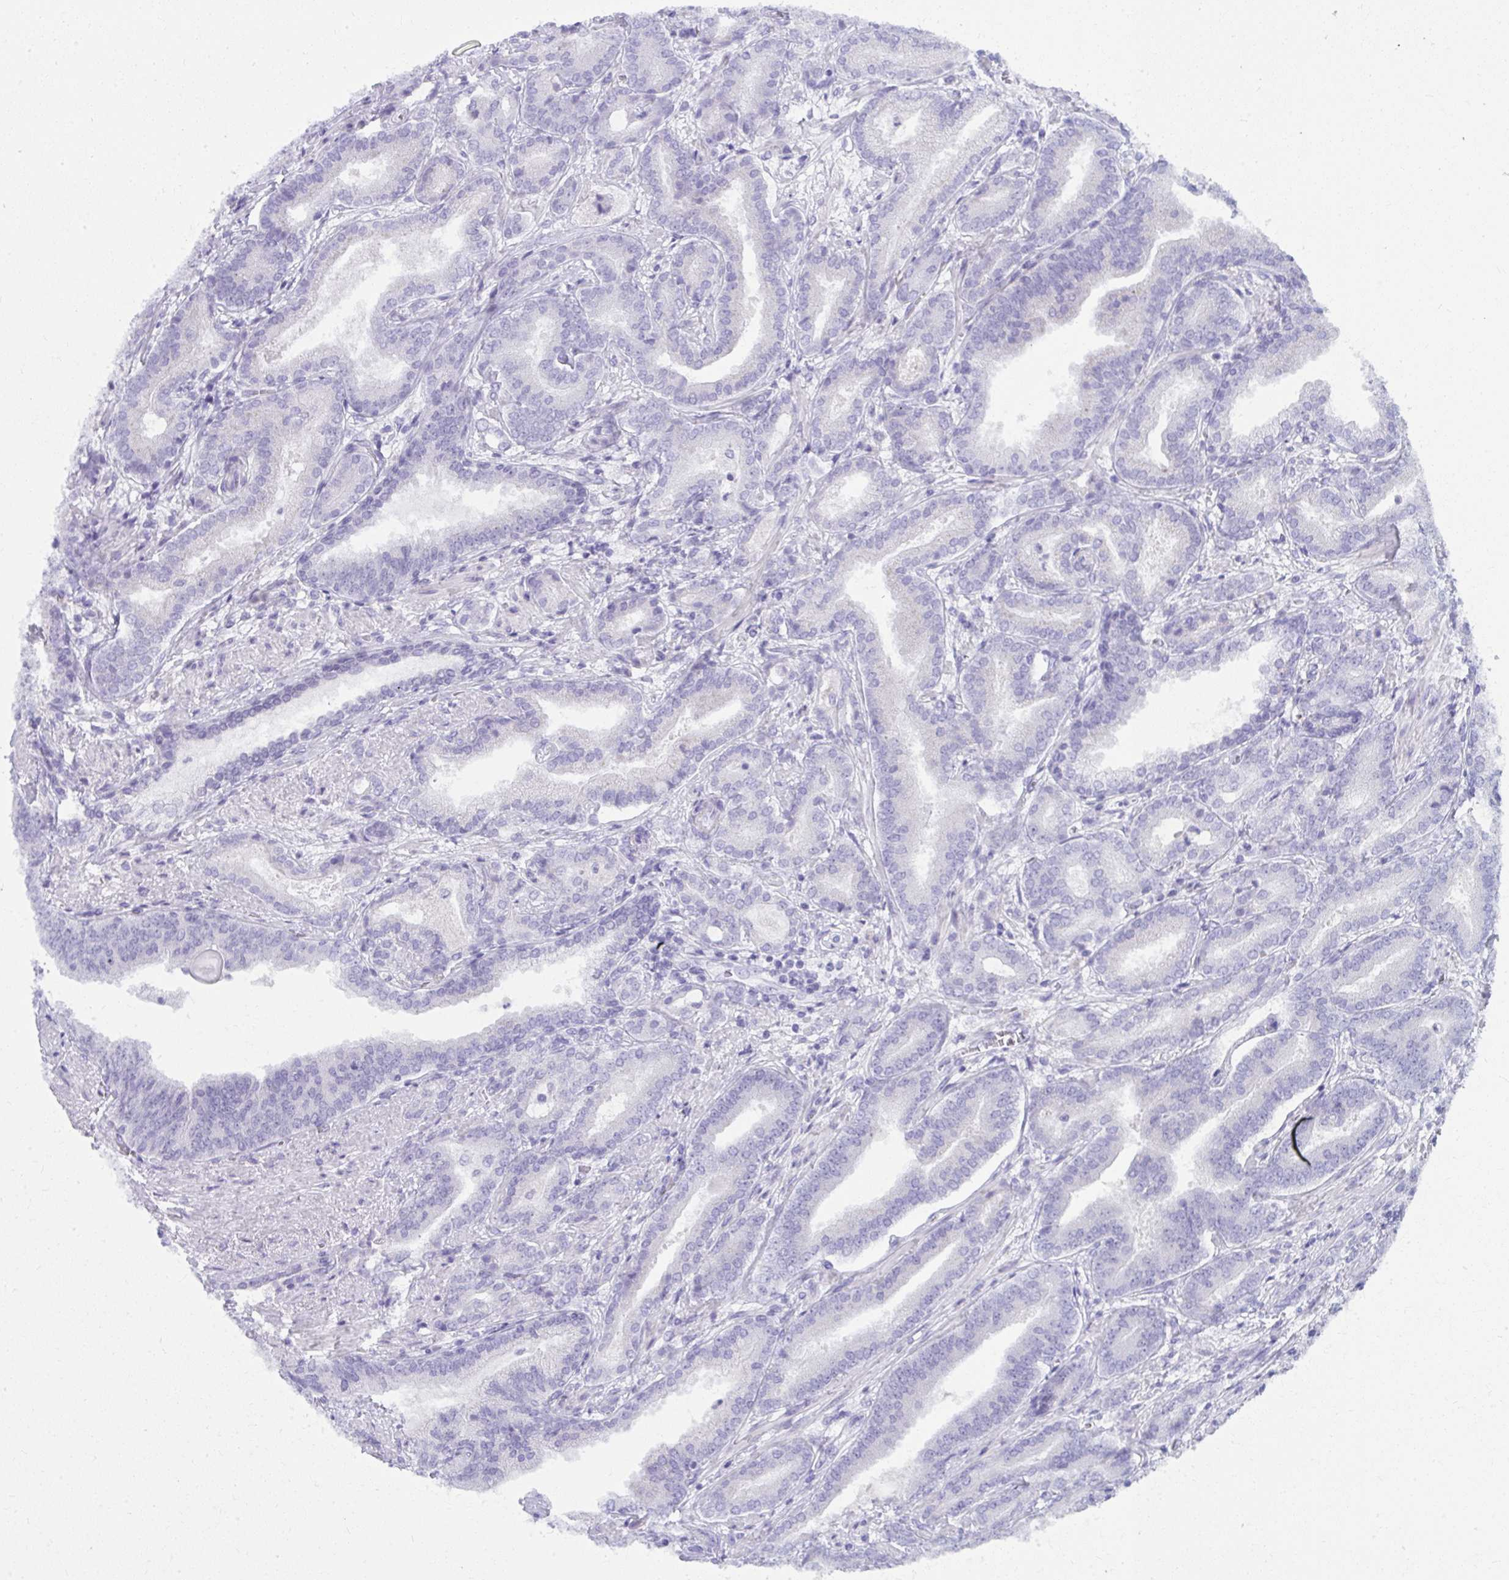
{"staining": {"intensity": "negative", "quantity": "none", "location": "none"}, "tissue": "prostate cancer", "cell_type": "Tumor cells", "image_type": "cancer", "snomed": [{"axis": "morphology", "description": "Adenocarcinoma, High grade"}, {"axis": "topography", "description": "Prostate"}], "caption": "This is an IHC micrograph of prostate cancer. There is no expression in tumor cells.", "gene": "UGT3A2", "patient": {"sex": "male", "age": 62}}